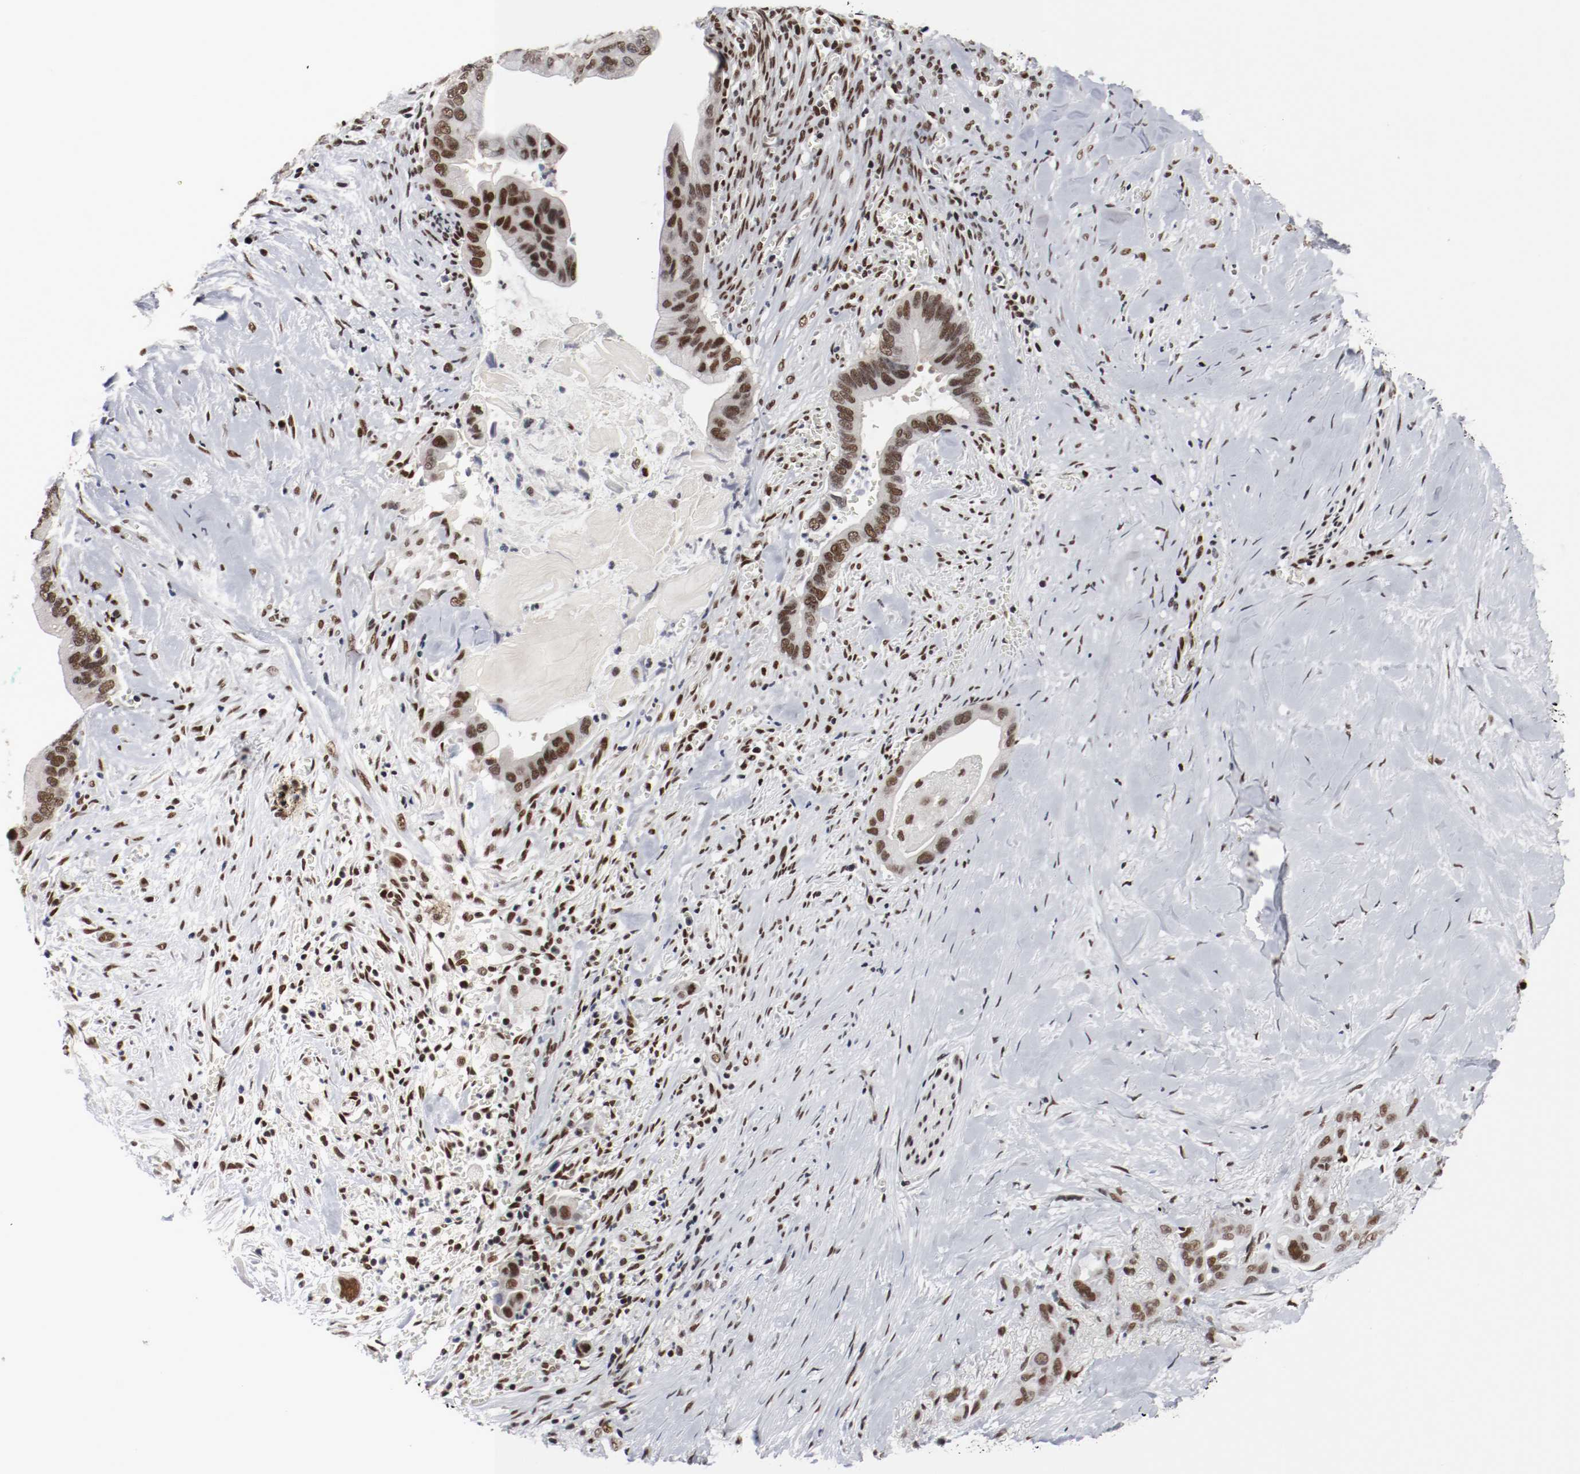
{"staining": {"intensity": "moderate", "quantity": ">75%", "location": "nuclear"}, "tissue": "pancreatic cancer", "cell_type": "Tumor cells", "image_type": "cancer", "snomed": [{"axis": "morphology", "description": "Adenocarcinoma, NOS"}, {"axis": "topography", "description": "Pancreas"}], "caption": "There is medium levels of moderate nuclear expression in tumor cells of pancreatic adenocarcinoma, as demonstrated by immunohistochemical staining (brown color).", "gene": "MEF2D", "patient": {"sex": "male", "age": 59}}